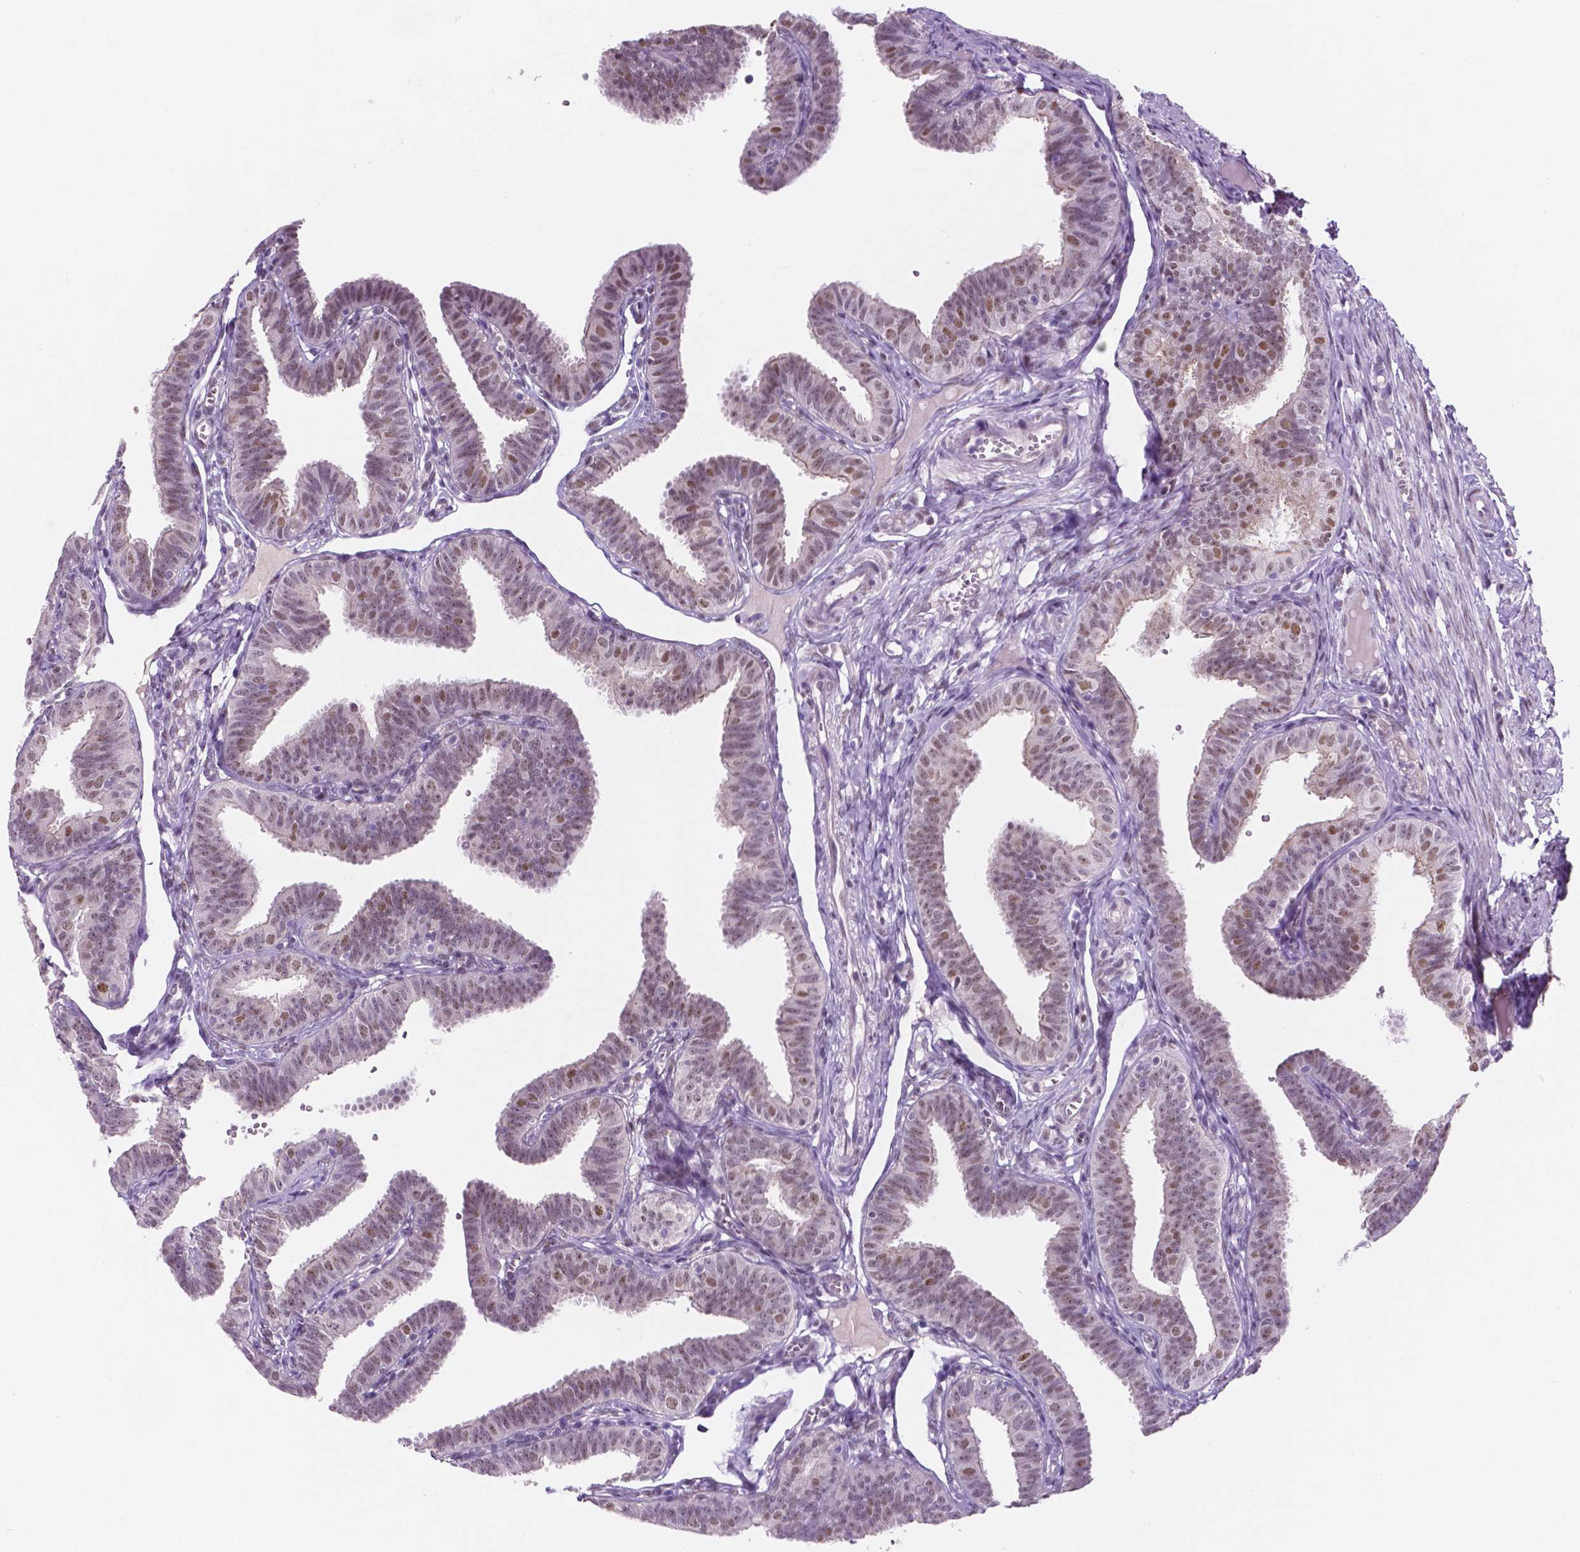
{"staining": {"intensity": "weak", "quantity": "25%-75%", "location": "cytoplasmic/membranous,nuclear"}, "tissue": "fallopian tube", "cell_type": "Glandular cells", "image_type": "normal", "snomed": [{"axis": "morphology", "description": "Normal tissue, NOS"}, {"axis": "topography", "description": "Fallopian tube"}], "caption": "This is a photomicrograph of immunohistochemistry staining of unremarkable fallopian tube, which shows weak expression in the cytoplasmic/membranous,nuclear of glandular cells.", "gene": "FAM50B", "patient": {"sex": "female", "age": 25}}